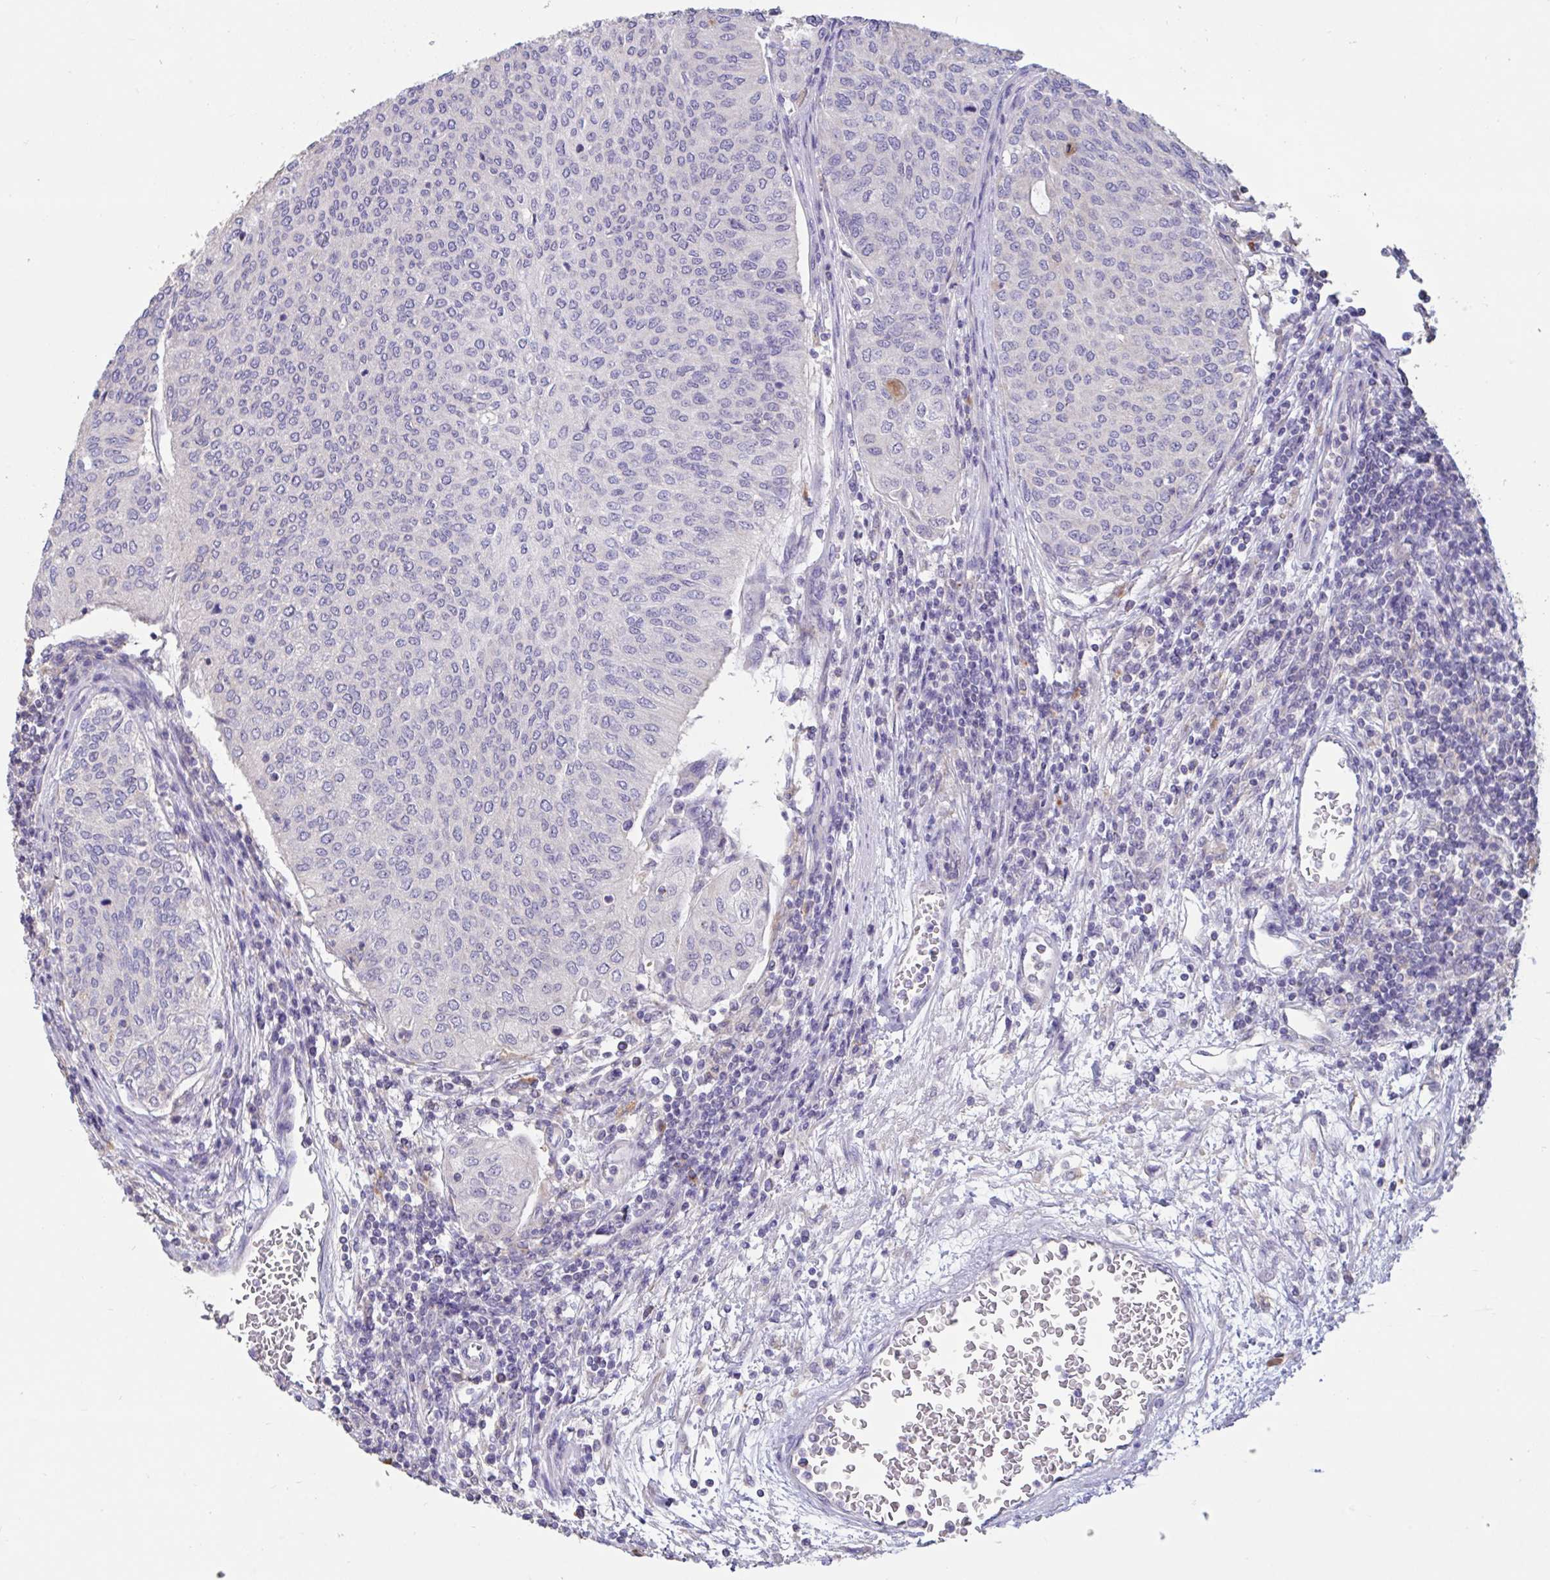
{"staining": {"intensity": "moderate", "quantity": "25%-75%", "location": "nuclear"}, "tissue": "urothelial cancer", "cell_type": "Tumor cells", "image_type": "cancer", "snomed": [{"axis": "morphology", "description": "Urothelial carcinoma, High grade"}, {"axis": "topography", "description": "Urinary bladder"}], "caption": "A medium amount of moderate nuclear staining is identified in about 25%-75% of tumor cells in urothelial cancer tissue.", "gene": "DDX39A", "patient": {"sex": "female", "age": 79}}